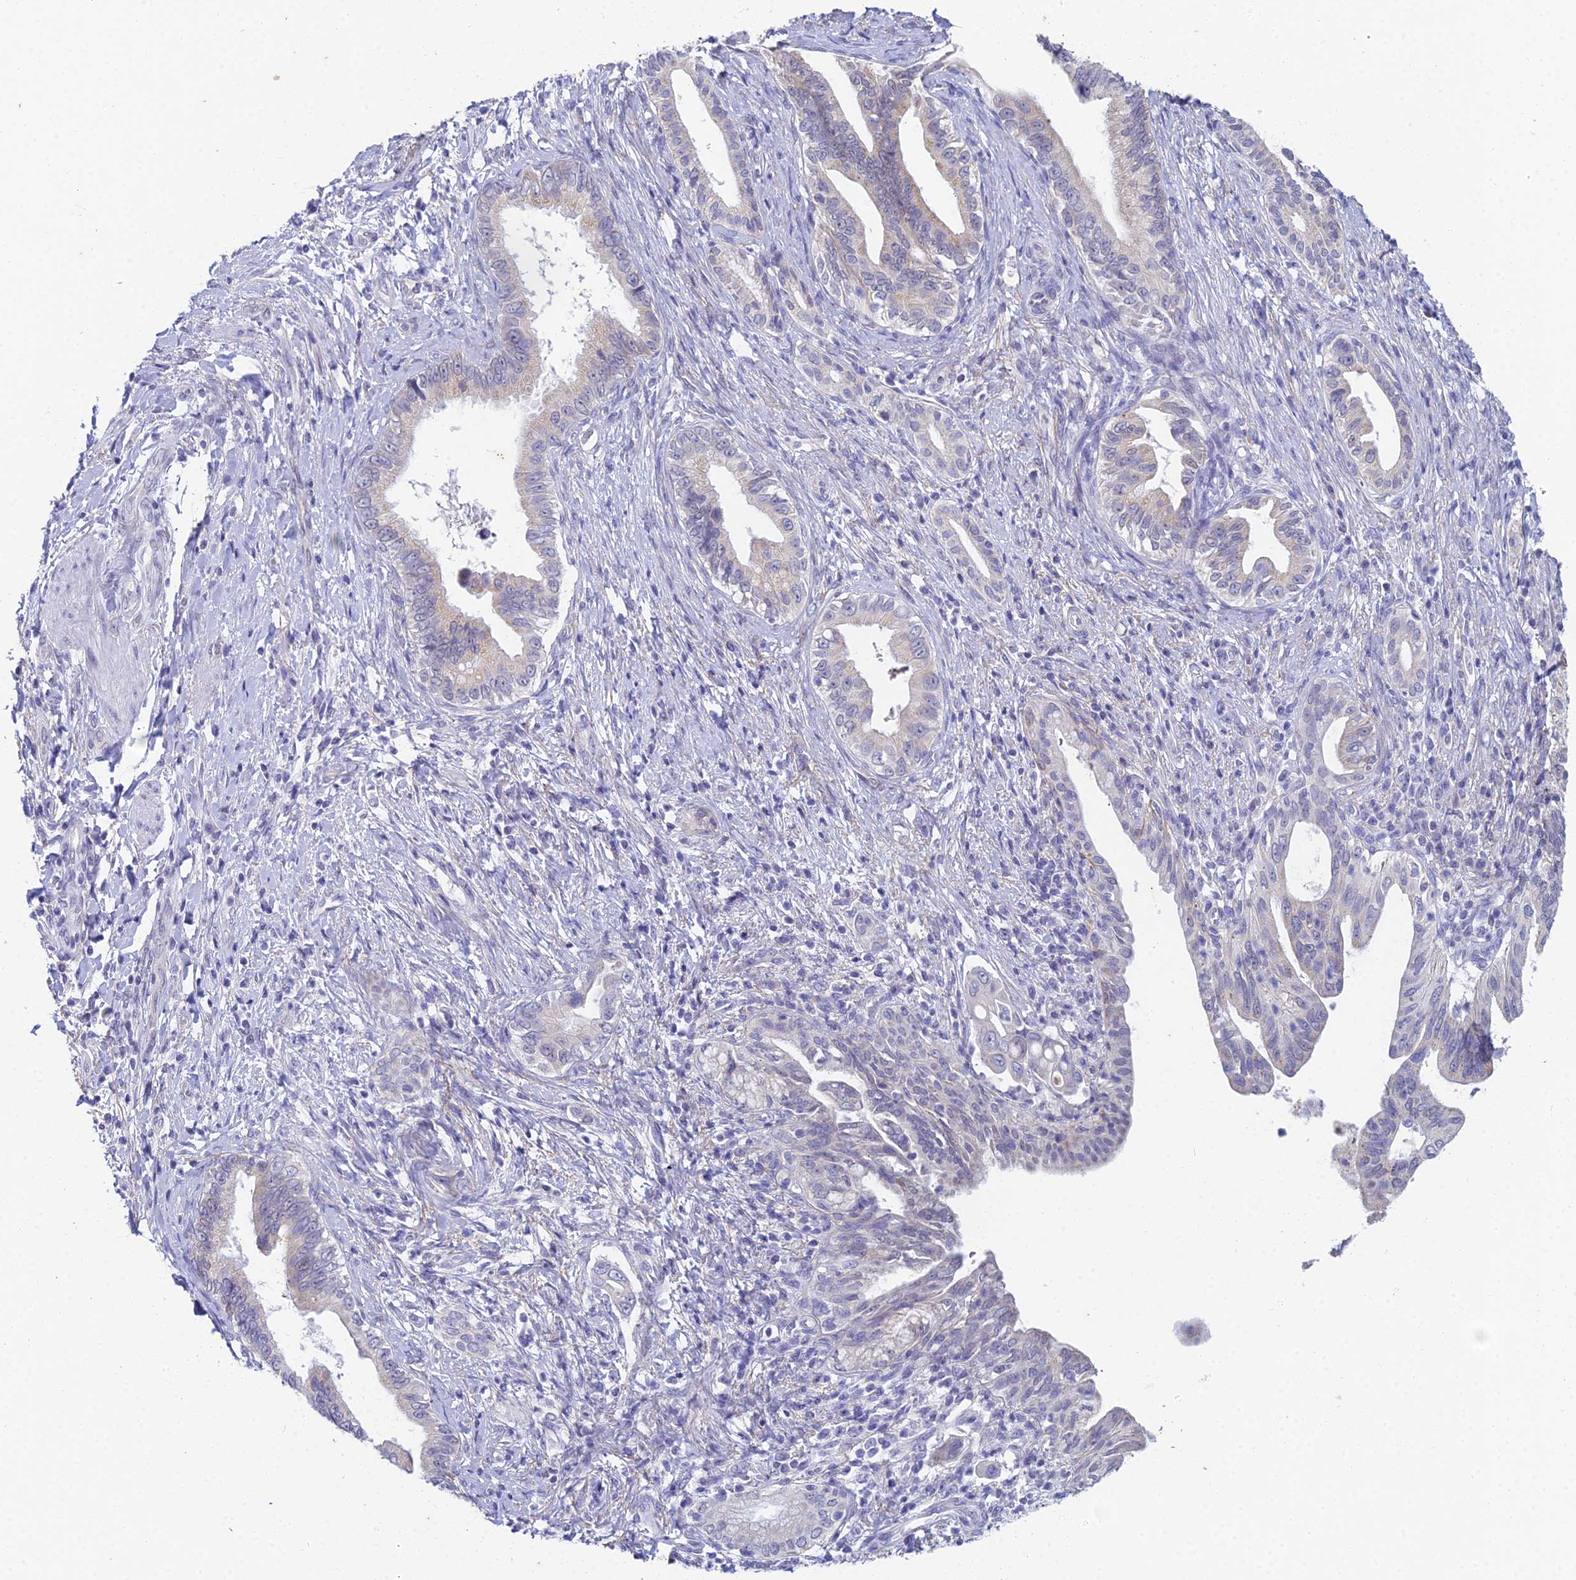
{"staining": {"intensity": "weak", "quantity": "<25%", "location": "cytoplasmic/membranous"}, "tissue": "pancreatic cancer", "cell_type": "Tumor cells", "image_type": "cancer", "snomed": [{"axis": "morphology", "description": "Adenocarcinoma, NOS"}, {"axis": "topography", "description": "Pancreas"}], "caption": "A micrograph of pancreatic cancer (adenocarcinoma) stained for a protein exhibits no brown staining in tumor cells. Nuclei are stained in blue.", "gene": "EEF2KMT", "patient": {"sex": "female", "age": 55}}